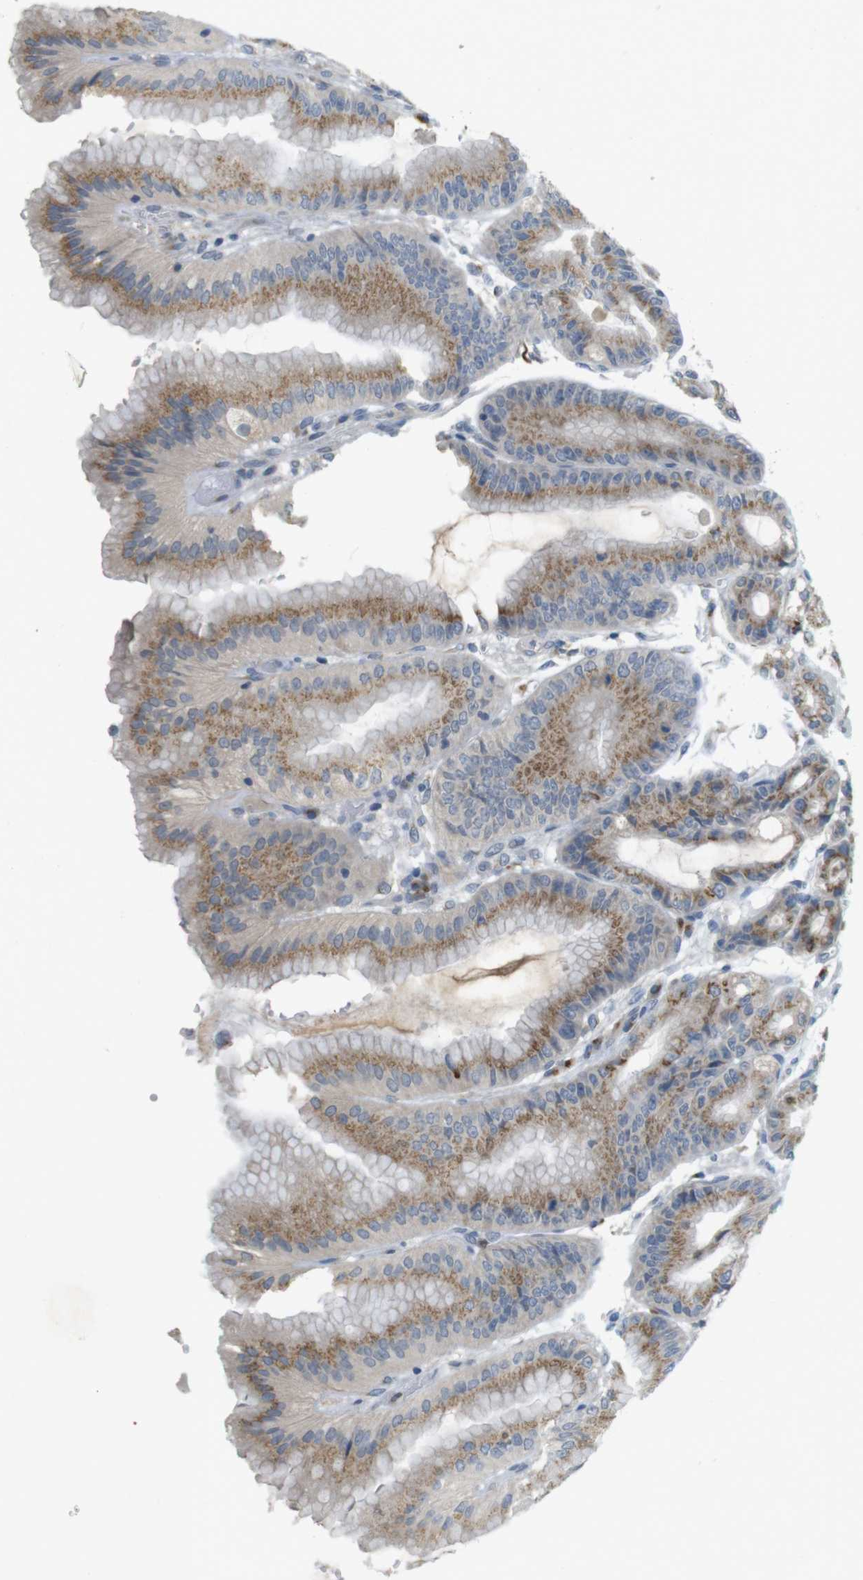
{"staining": {"intensity": "moderate", "quantity": ">75%", "location": "cytoplasmic/membranous"}, "tissue": "stomach", "cell_type": "Glandular cells", "image_type": "normal", "snomed": [{"axis": "morphology", "description": "Normal tissue, NOS"}, {"axis": "topography", "description": "Stomach, lower"}], "caption": "Immunohistochemical staining of unremarkable human stomach displays moderate cytoplasmic/membranous protein positivity in about >75% of glandular cells.", "gene": "YIPF3", "patient": {"sex": "male", "age": 71}}